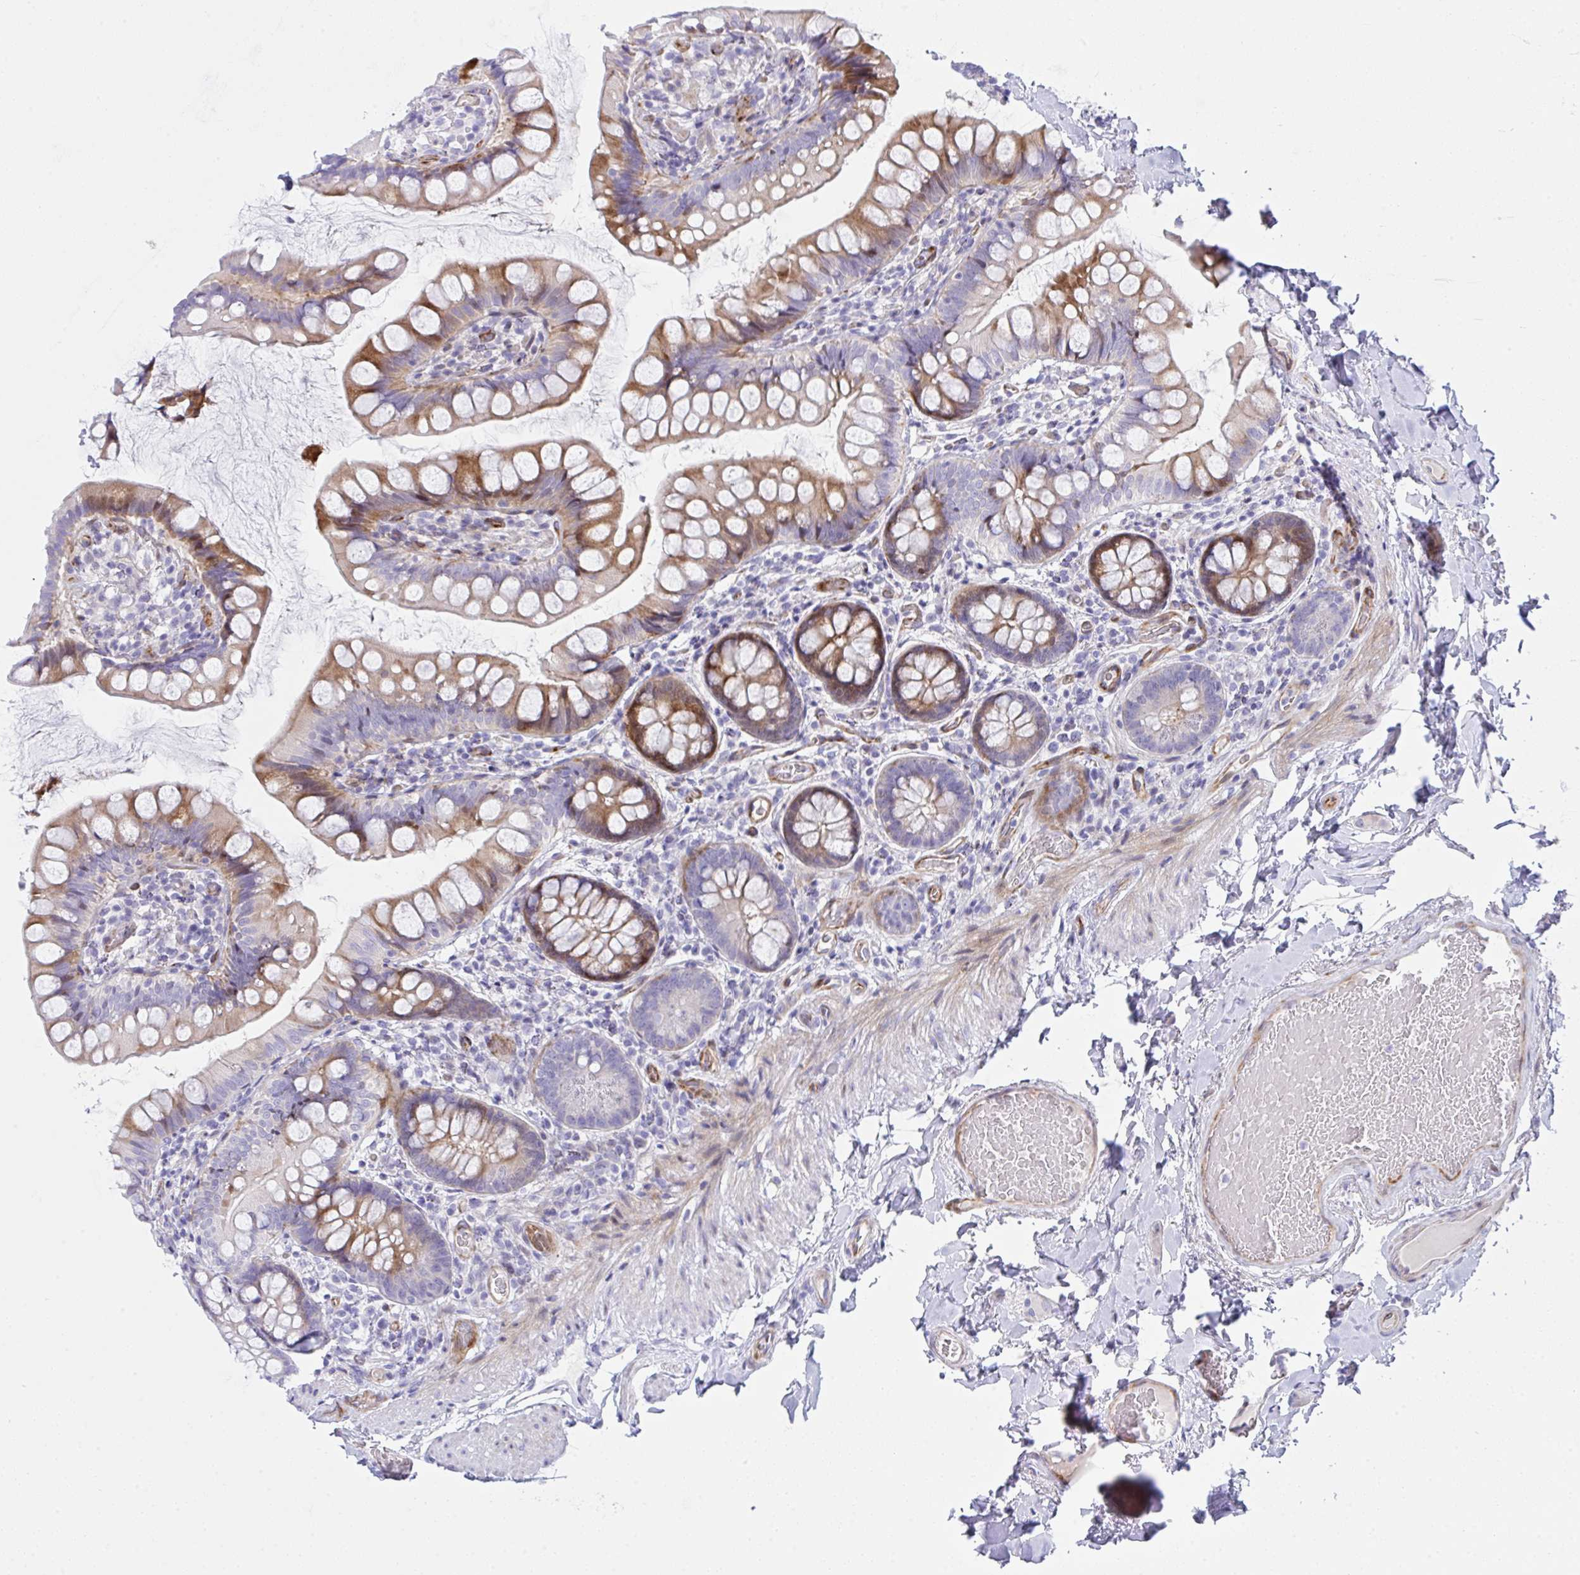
{"staining": {"intensity": "moderate", "quantity": ">75%", "location": "cytoplasmic/membranous"}, "tissue": "small intestine", "cell_type": "Glandular cells", "image_type": "normal", "snomed": [{"axis": "morphology", "description": "Normal tissue, NOS"}, {"axis": "topography", "description": "Small intestine"}], "caption": "Glandular cells demonstrate medium levels of moderate cytoplasmic/membranous positivity in approximately >75% of cells in normal small intestine. (Brightfield microscopy of DAB IHC at high magnification).", "gene": "ZNF713", "patient": {"sex": "male", "age": 70}}